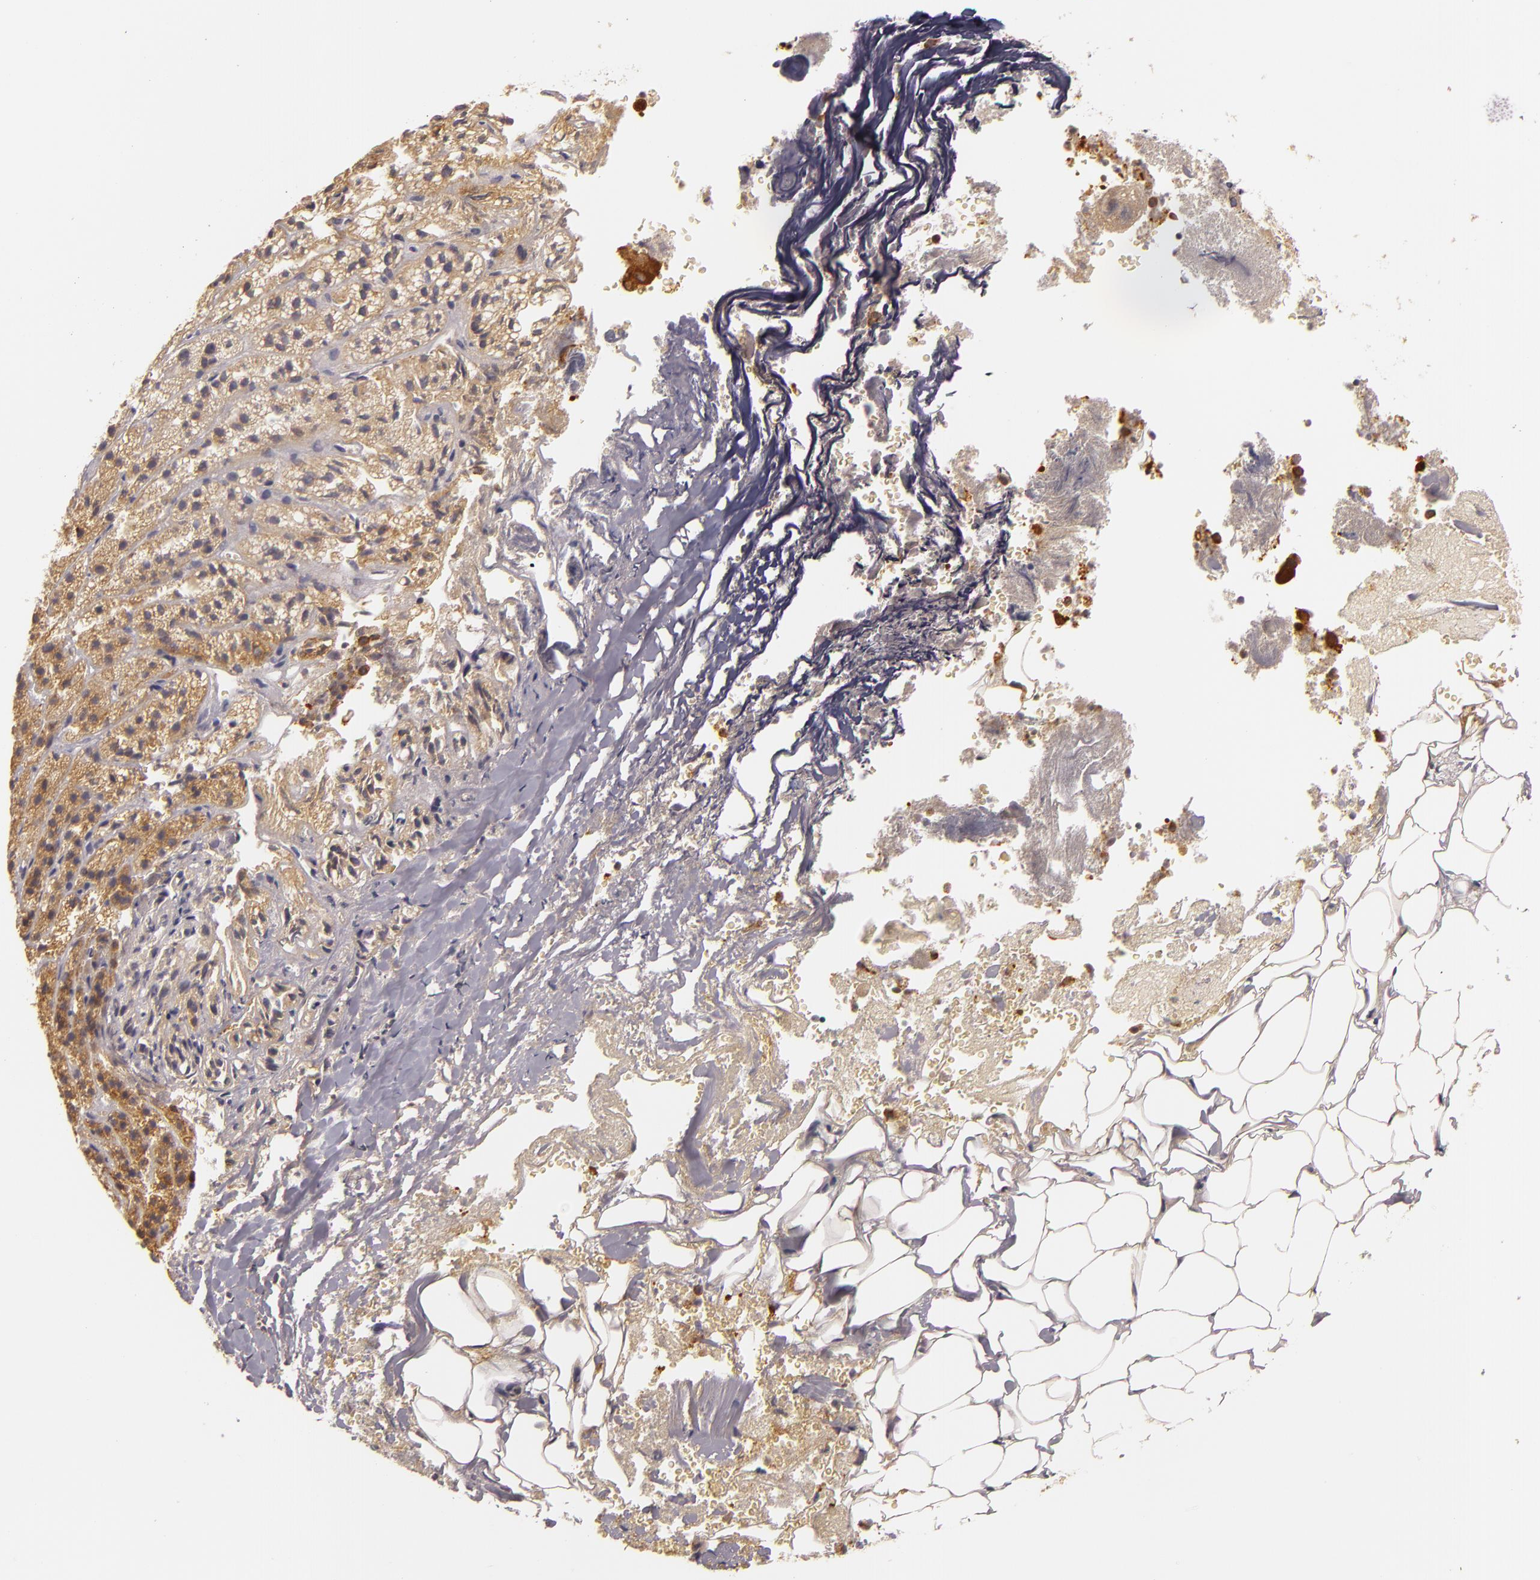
{"staining": {"intensity": "moderate", "quantity": ">75%", "location": "cytoplasmic/membranous"}, "tissue": "adrenal gland", "cell_type": "Glandular cells", "image_type": "normal", "snomed": [{"axis": "morphology", "description": "Normal tissue, NOS"}, {"axis": "topography", "description": "Adrenal gland"}], "caption": "Normal adrenal gland shows moderate cytoplasmic/membranous expression in about >75% of glandular cells, visualized by immunohistochemistry.", "gene": "TOM1", "patient": {"sex": "female", "age": 71}}